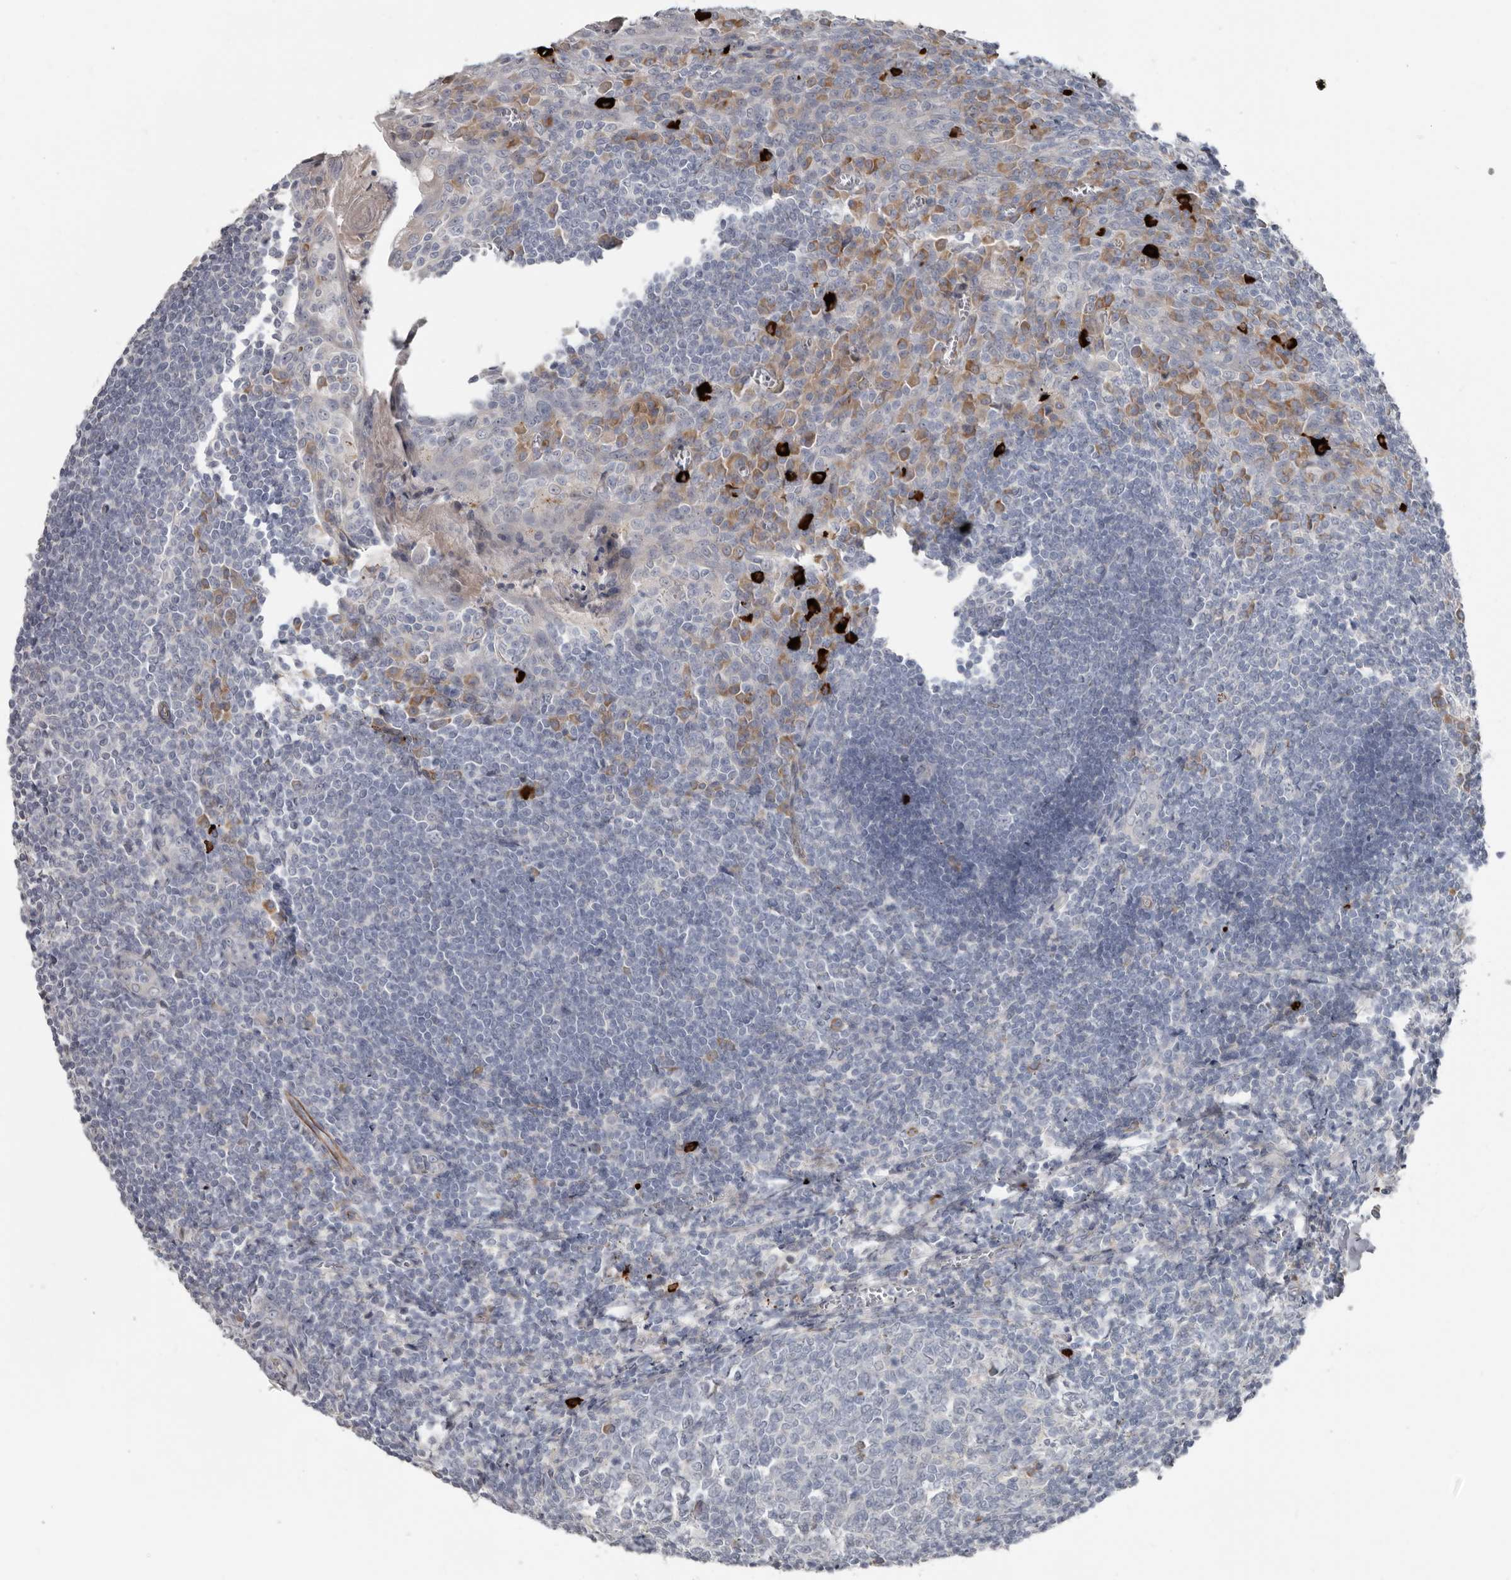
{"staining": {"intensity": "negative", "quantity": "none", "location": "none"}, "tissue": "tonsil", "cell_type": "Germinal center cells", "image_type": "normal", "snomed": [{"axis": "morphology", "description": "Normal tissue, NOS"}, {"axis": "topography", "description": "Tonsil"}], "caption": "Immunohistochemistry micrograph of benign human tonsil stained for a protein (brown), which displays no expression in germinal center cells. The staining was performed using DAB to visualize the protein expression in brown, while the nuclei were stained in blue with hematoxylin (Magnification: 20x).", "gene": "ZNF114", "patient": {"sex": "male", "age": 27}}